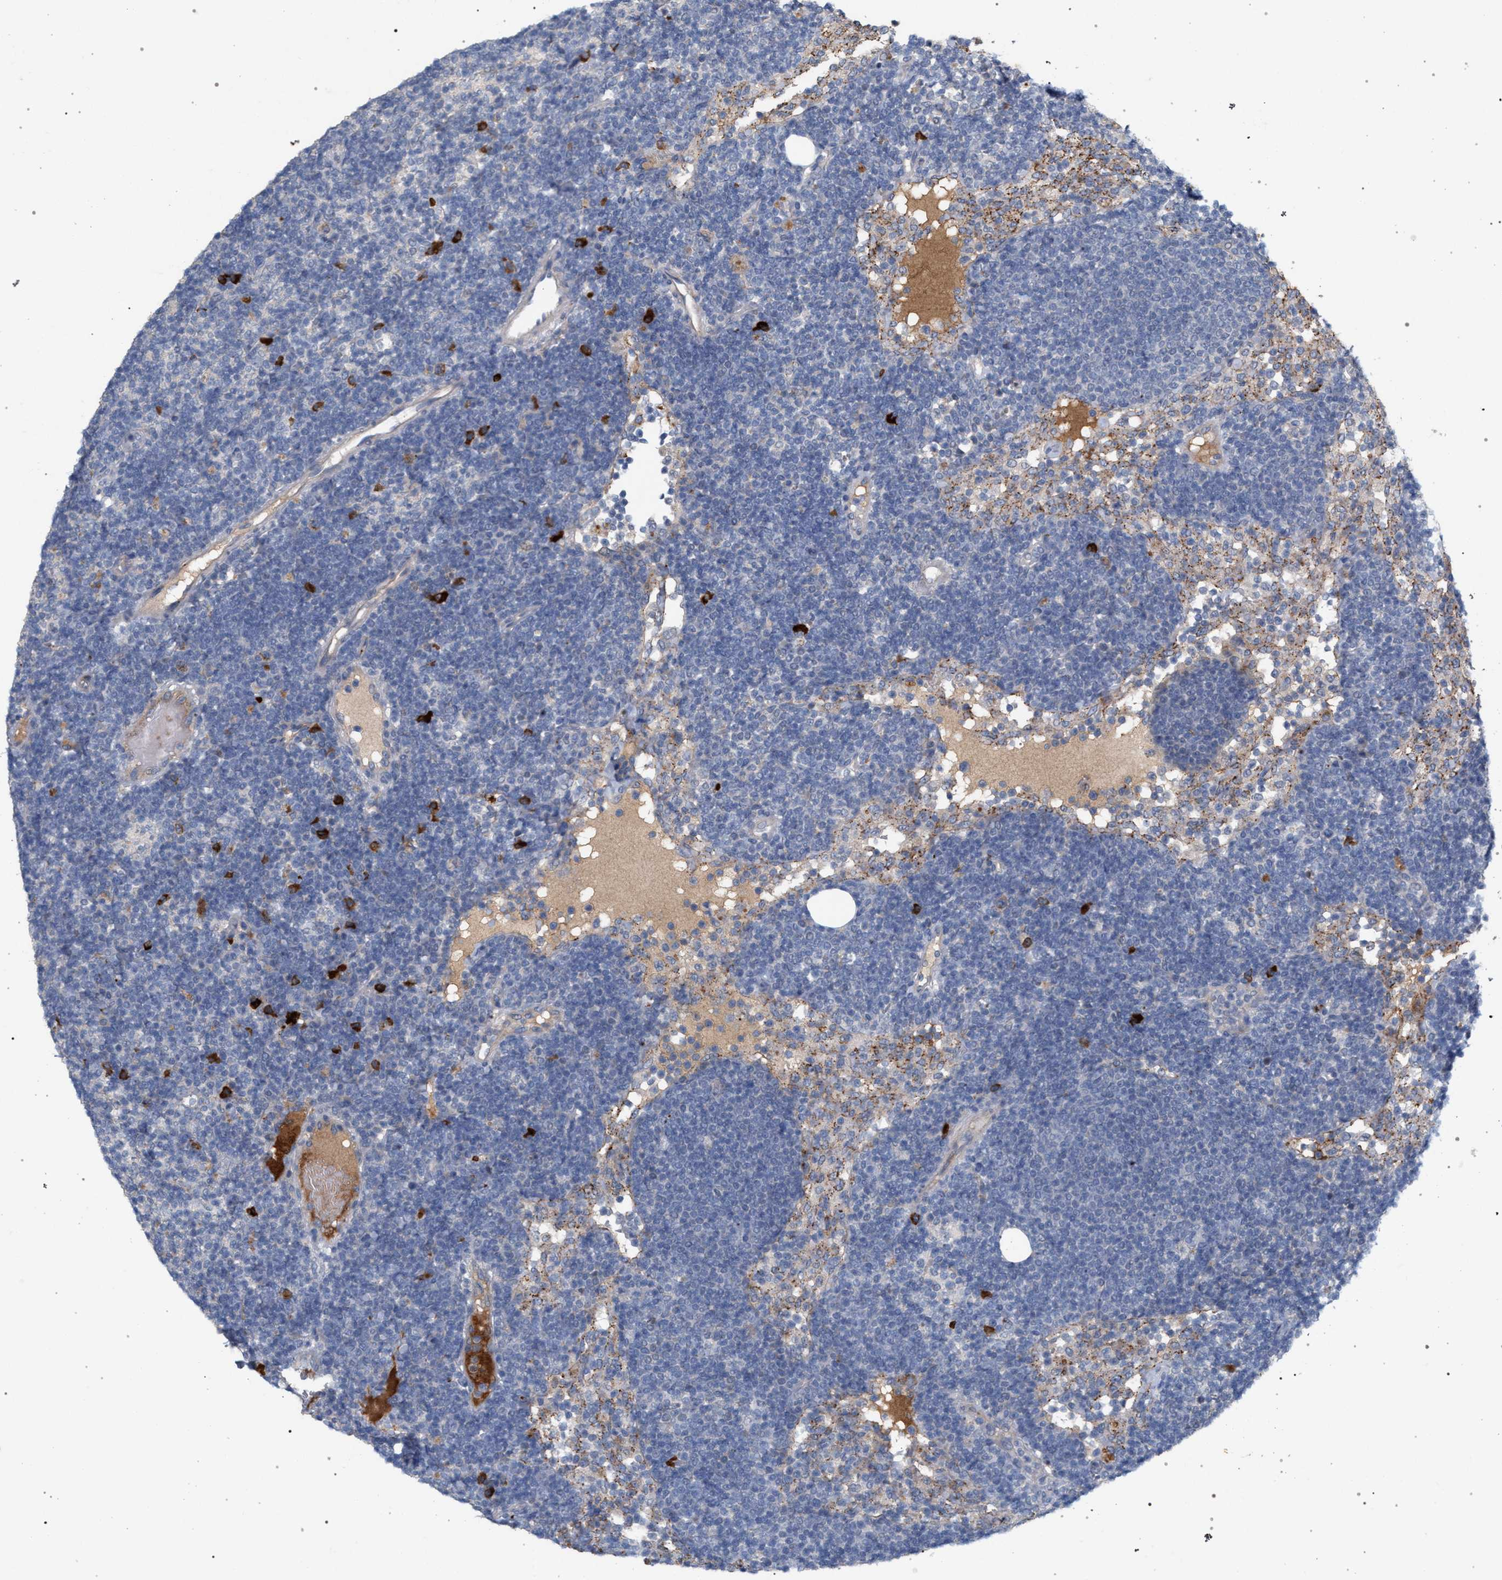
{"staining": {"intensity": "negative", "quantity": "none", "location": "none"}, "tissue": "lymph node", "cell_type": "Germinal center cells", "image_type": "normal", "snomed": [{"axis": "morphology", "description": "Normal tissue, NOS"}, {"axis": "morphology", "description": "Carcinoid, malignant, NOS"}, {"axis": "topography", "description": "Lymph node"}], "caption": "IHC histopathology image of unremarkable lymph node: human lymph node stained with DAB (3,3'-diaminobenzidine) displays no significant protein expression in germinal center cells.", "gene": "MAMDC2", "patient": {"sex": "male", "age": 47}}